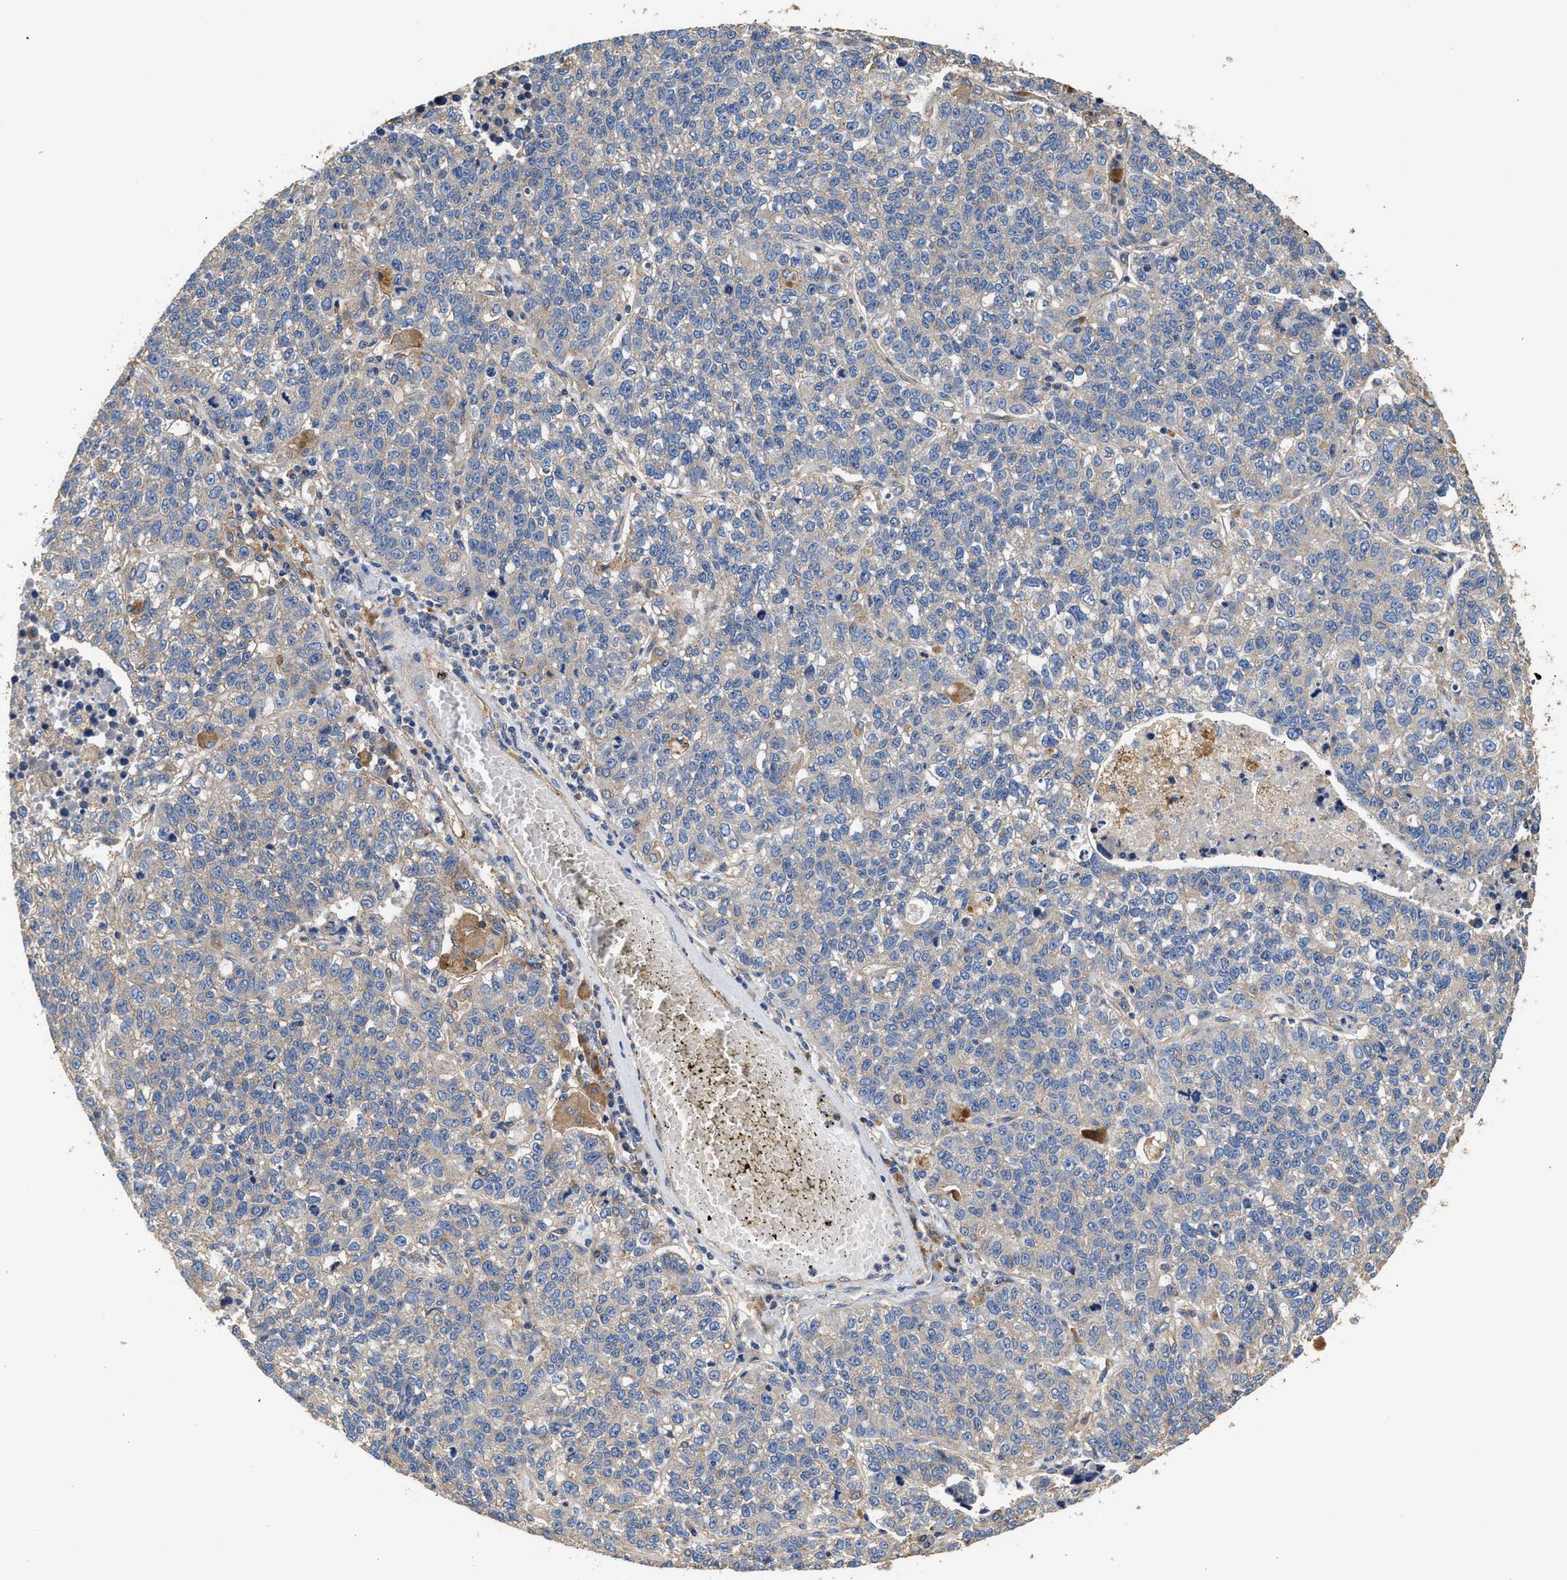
{"staining": {"intensity": "negative", "quantity": "none", "location": "none"}, "tissue": "lung cancer", "cell_type": "Tumor cells", "image_type": "cancer", "snomed": [{"axis": "morphology", "description": "Adenocarcinoma, NOS"}, {"axis": "topography", "description": "Lung"}], "caption": "The photomicrograph exhibits no significant expression in tumor cells of adenocarcinoma (lung). The staining is performed using DAB brown chromogen with nuclei counter-stained in using hematoxylin.", "gene": "KLB", "patient": {"sex": "male", "age": 49}}